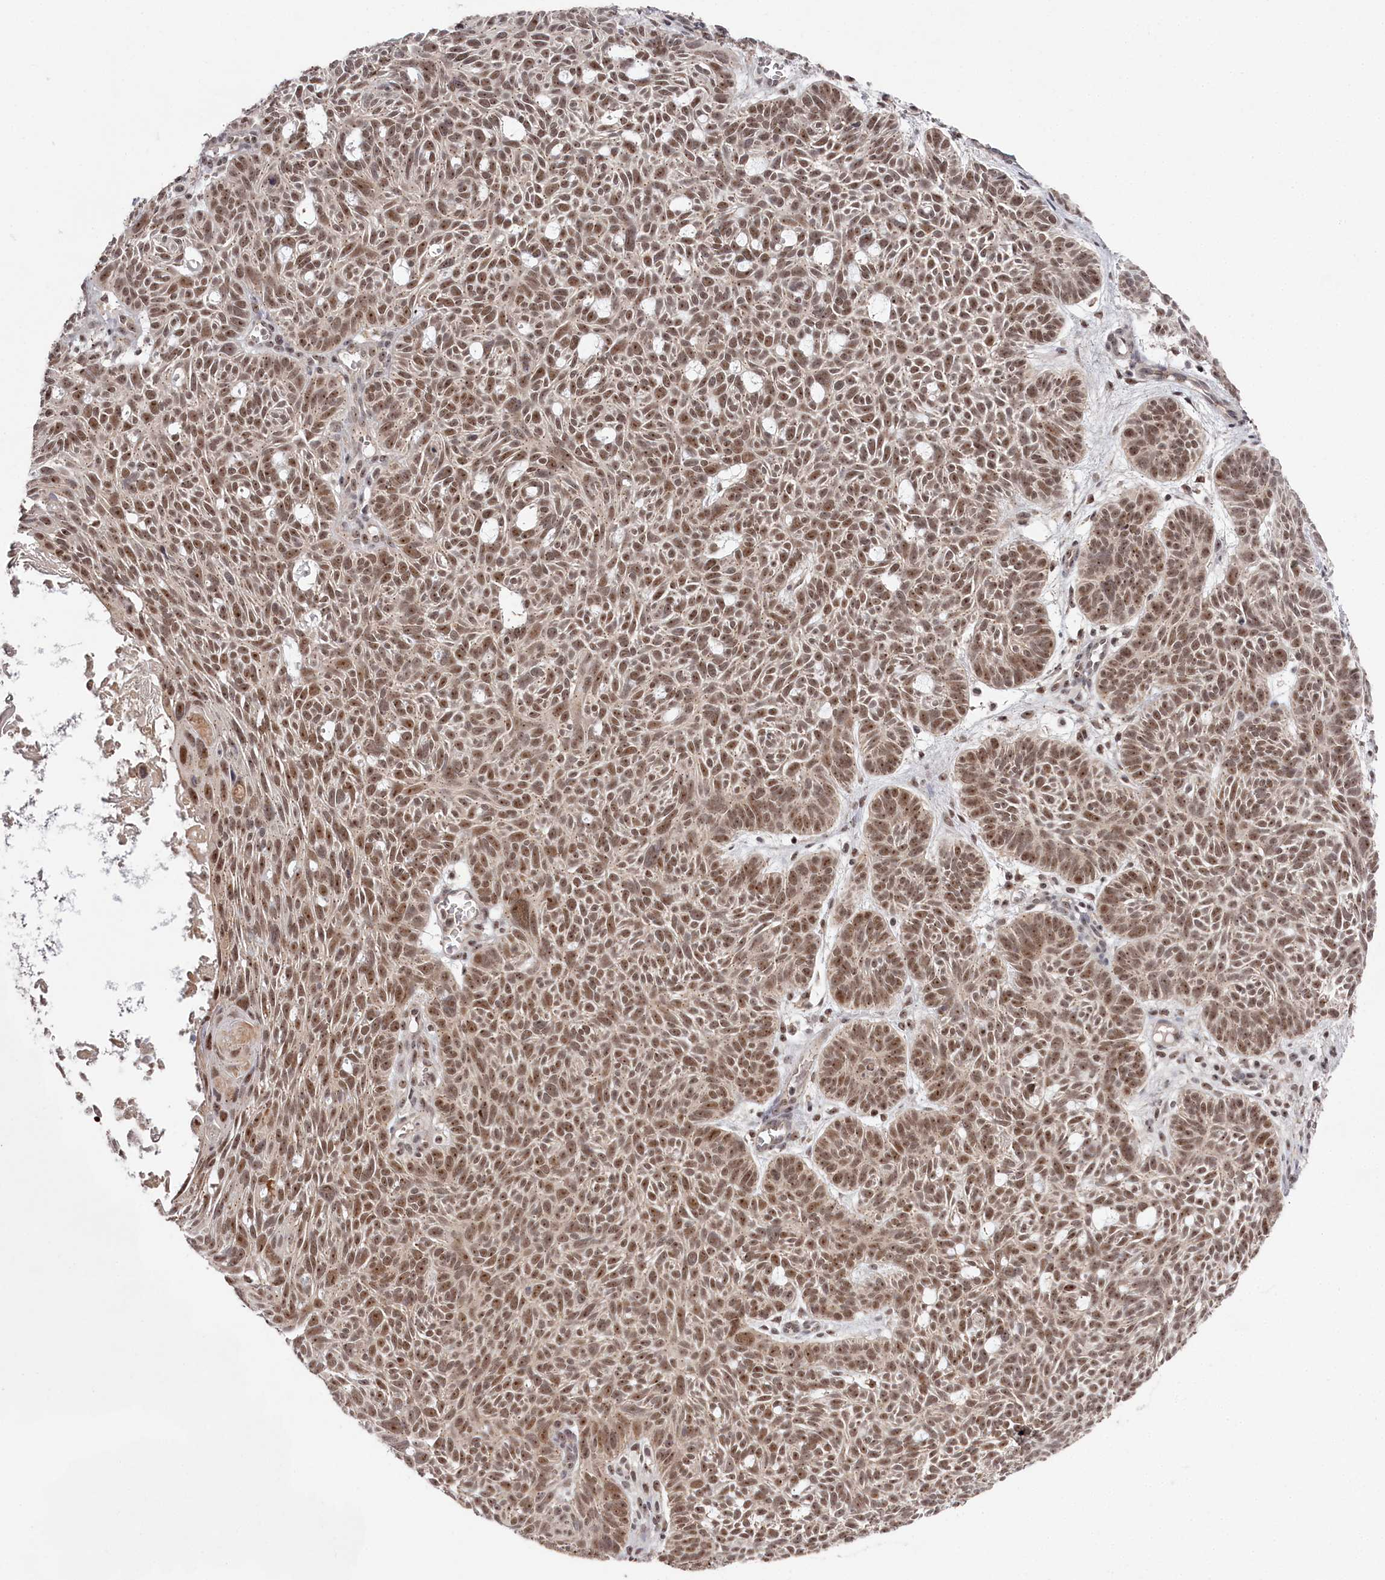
{"staining": {"intensity": "moderate", "quantity": ">75%", "location": "nuclear"}, "tissue": "skin cancer", "cell_type": "Tumor cells", "image_type": "cancer", "snomed": [{"axis": "morphology", "description": "Basal cell carcinoma"}, {"axis": "topography", "description": "Skin"}], "caption": "Skin cancer (basal cell carcinoma) stained with DAB immunohistochemistry (IHC) demonstrates medium levels of moderate nuclear expression in approximately >75% of tumor cells.", "gene": "EXOSC1", "patient": {"sex": "male", "age": 69}}